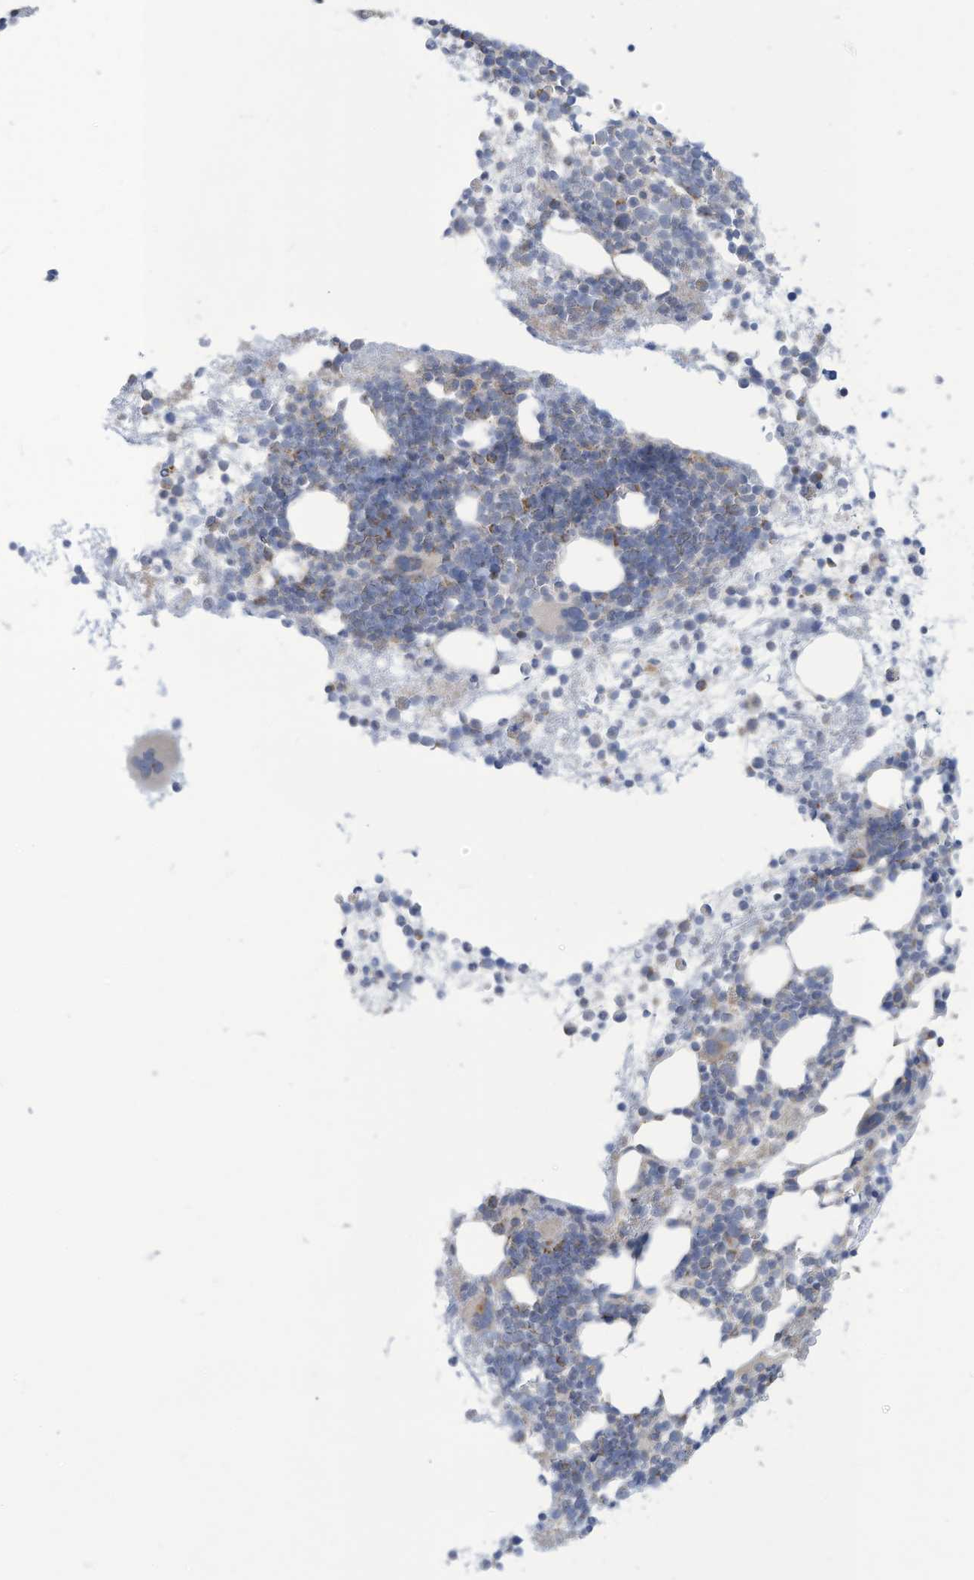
{"staining": {"intensity": "moderate", "quantity": "<25%", "location": "cytoplasmic/membranous"}, "tissue": "bone marrow", "cell_type": "Hematopoietic cells", "image_type": "normal", "snomed": [{"axis": "morphology", "description": "Normal tissue, NOS"}, {"axis": "topography", "description": "Bone marrow"}], "caption": "The photomicrograph shows staining of unremarkable bone marrow, revealing moderate cytoplasmic/membranous protein expression (brown color) within hematopoietic cells. The protein of interest is shown in brown color, while the nuclei are stained blue.", "gene": "NLN", "patient": {"sex": "female", "age": 57}}